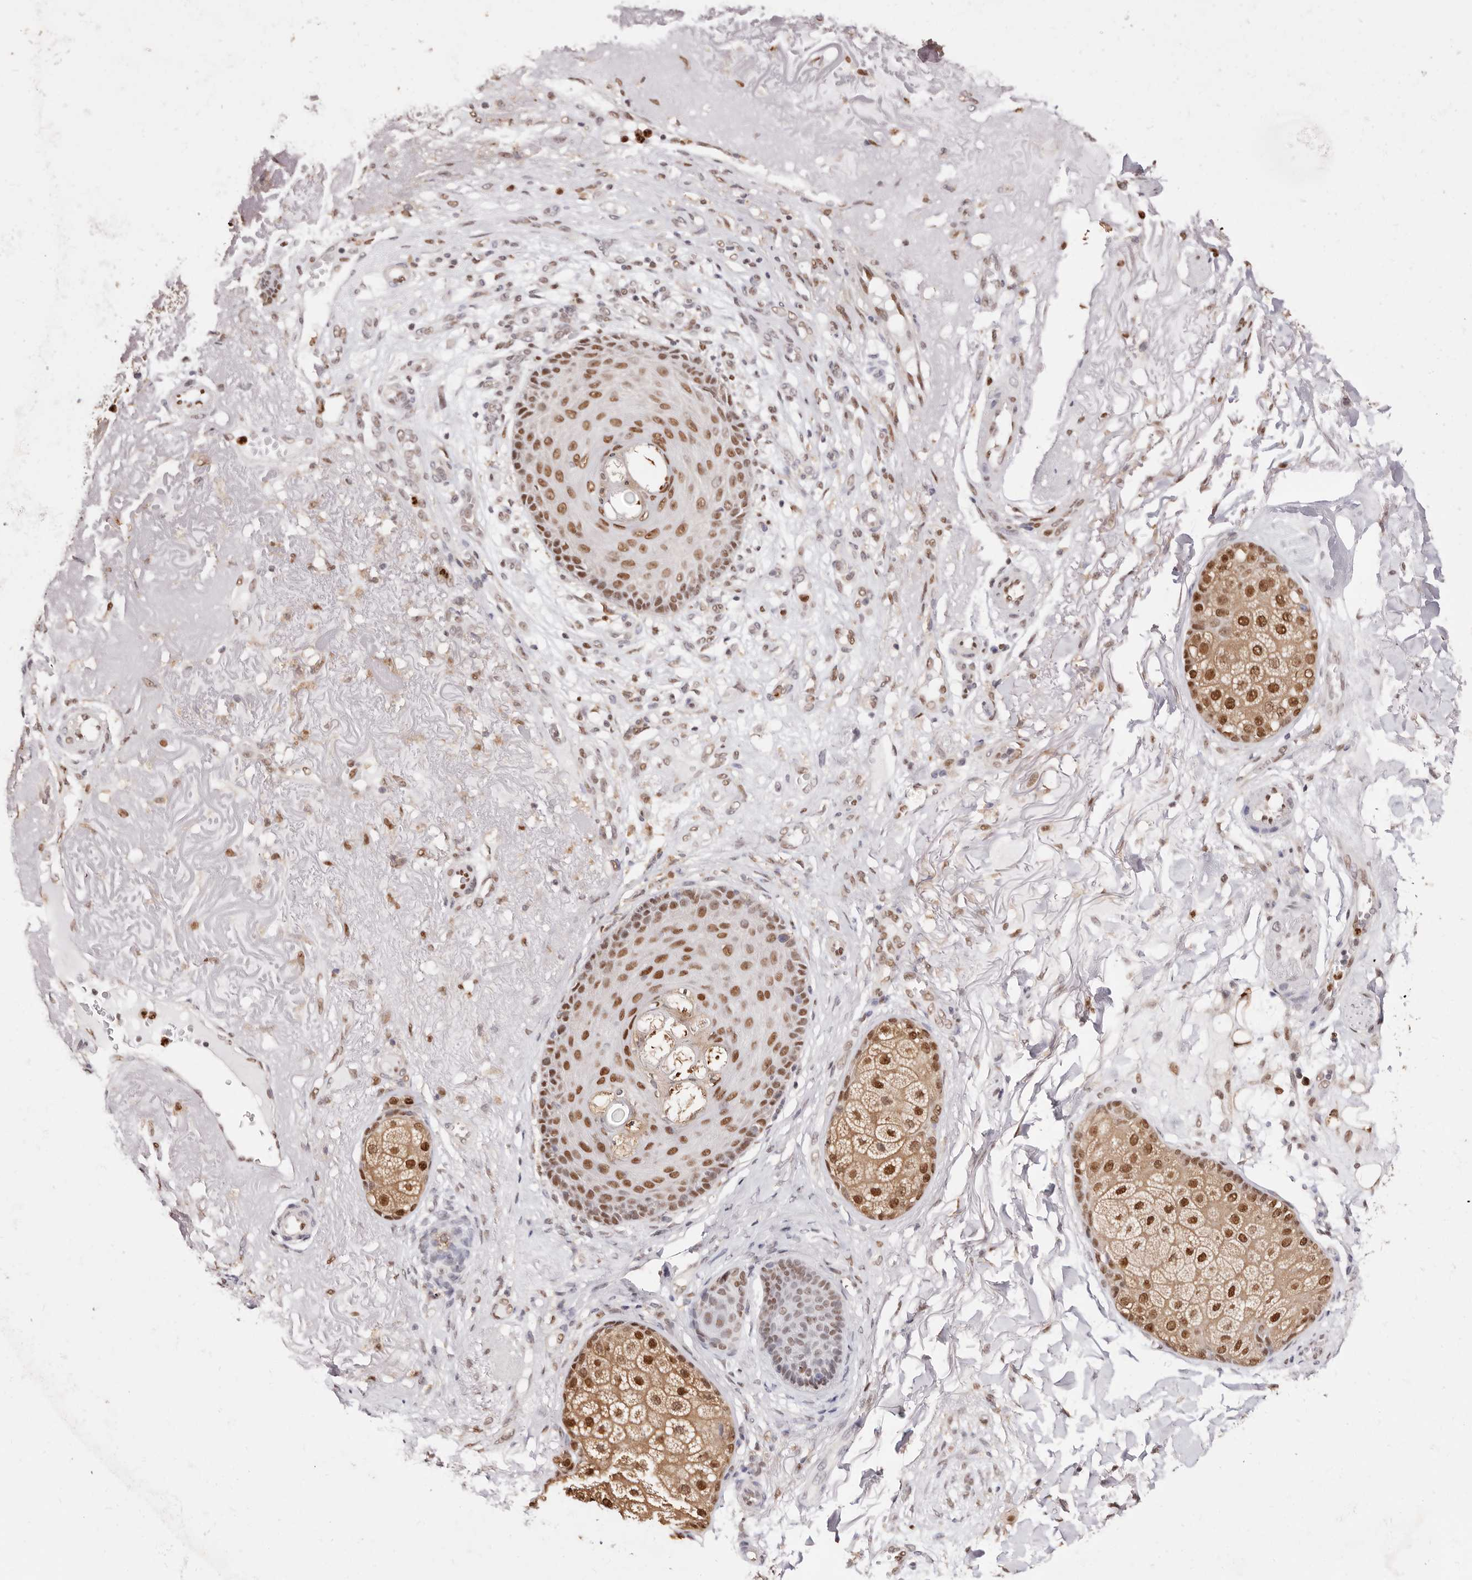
{"staining": {"intensity": "moderate", "quantity": ">75%", "location": "nuclear"}, "tissue": "skin cancer", "cell_type": "Tumor cells", "image_type": "cancer", "snomed": [{"axis": "morphology", "description": "Squamous cell carcinoma, NOS"}, {"axis": "topography", "description": "Skin"}], "caption": "Squamous cell carcinoma (skin) stained with a brown dye shows moderate nuclear positive positivity in approximately >75% of tumor cells.", "gene": "TKT", "patient": {"sex": "female", "age": 88}}